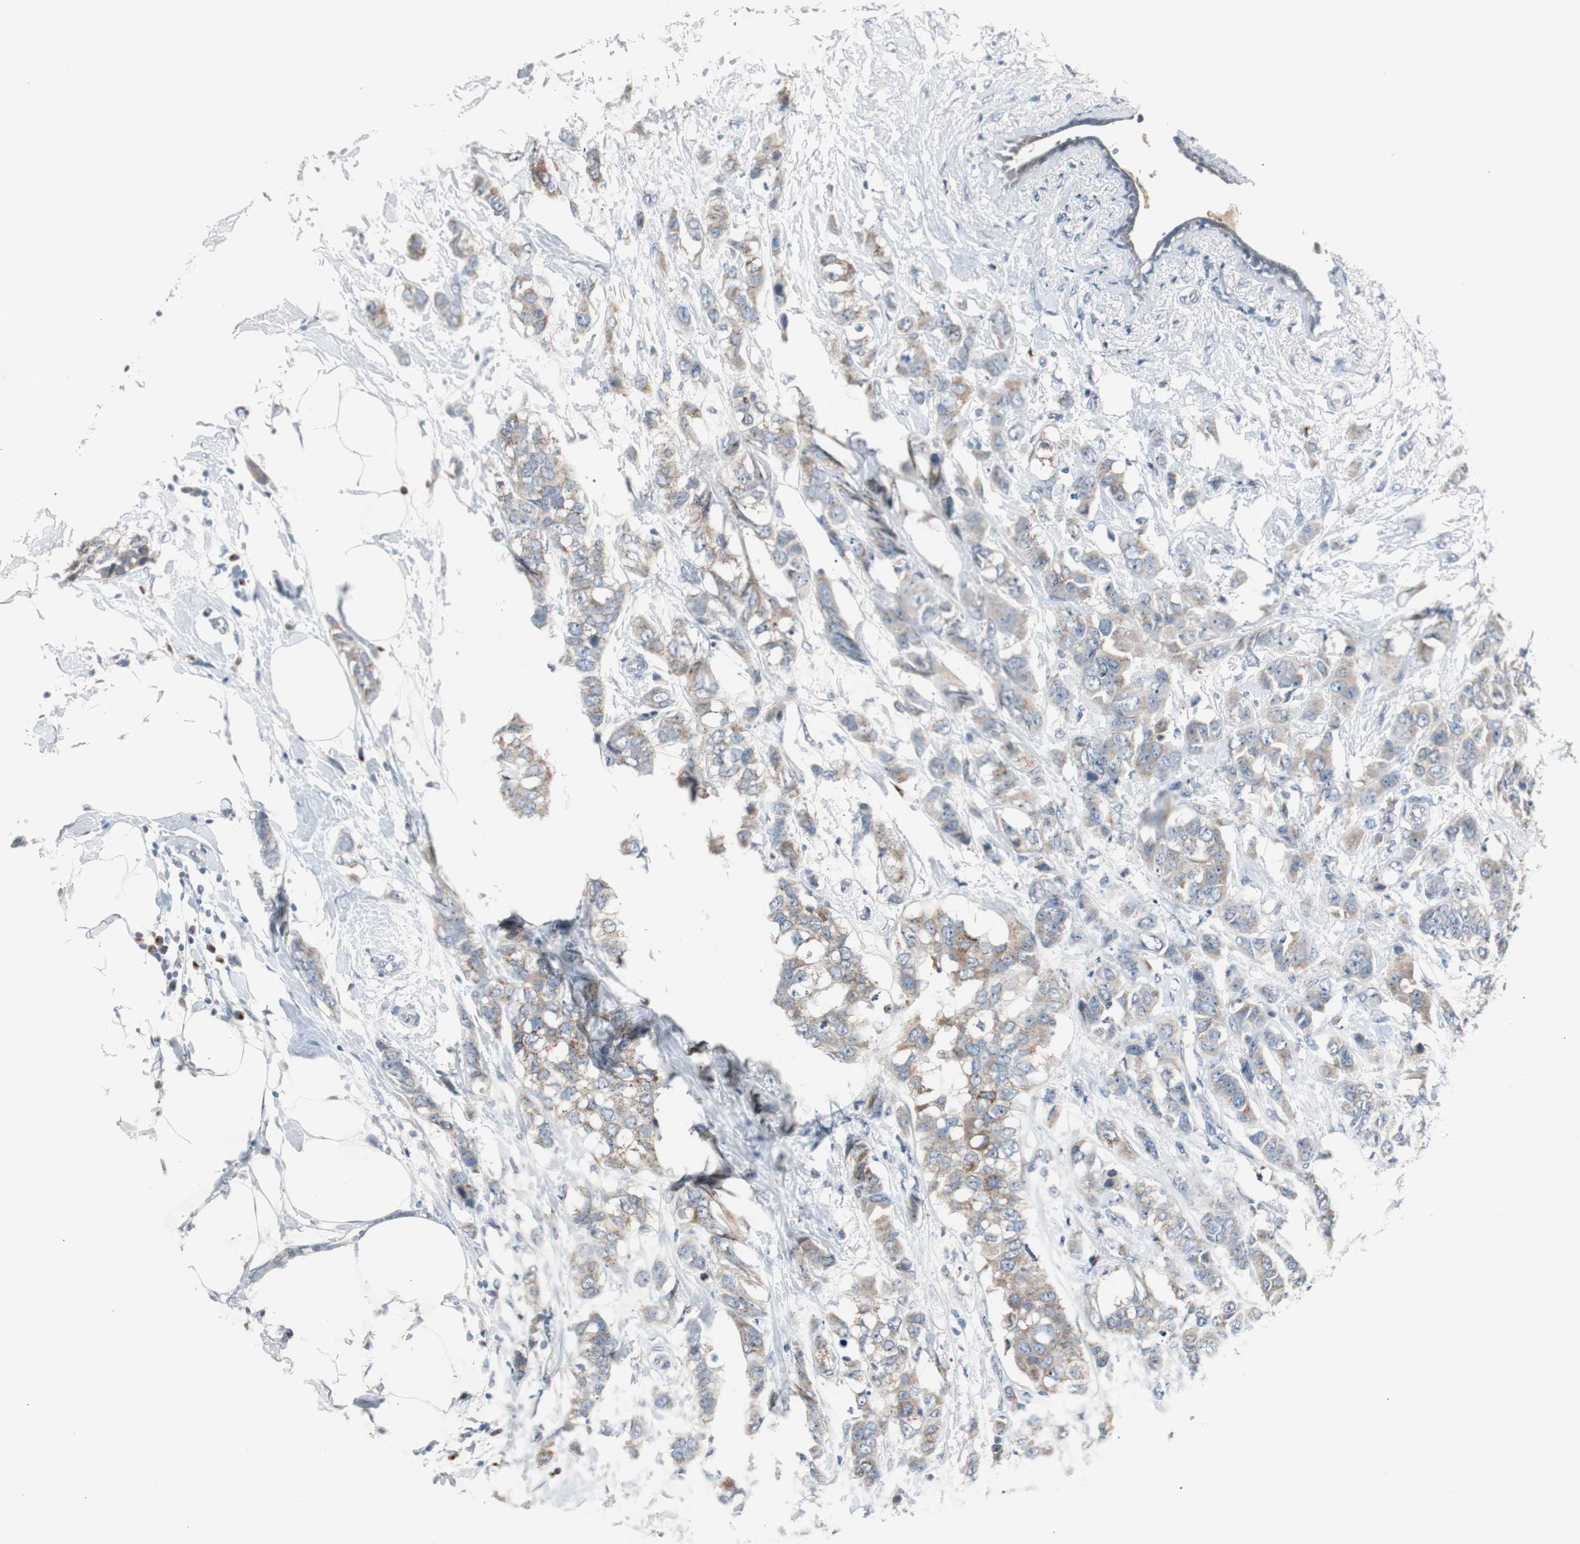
{"staining": {"intensity": "moderate", "quantity": ">75%", "location": "cytoplasmic/membranous"}, "tissue": "breast cancer", "cell_type": "Tumor cells", "image_type": "cancer", "snomed": [{"axis": "morphology", "description": "Normal tissue, NOS"}, {"axis": "morphology", "description": "Duct carcinoma"}, {"axis": "topography", "description": "Breast"}], "caption": "A high-resolution histopathology image shows IHC staining of breast cancer, which reveals moderate cytoplasmic/membranous positivity in about >75% of tumor cells. (IHC, brightfield microscopy, high magnification).", "gene": "SOX30", "patient": {"sex": "female", "age": 50}}